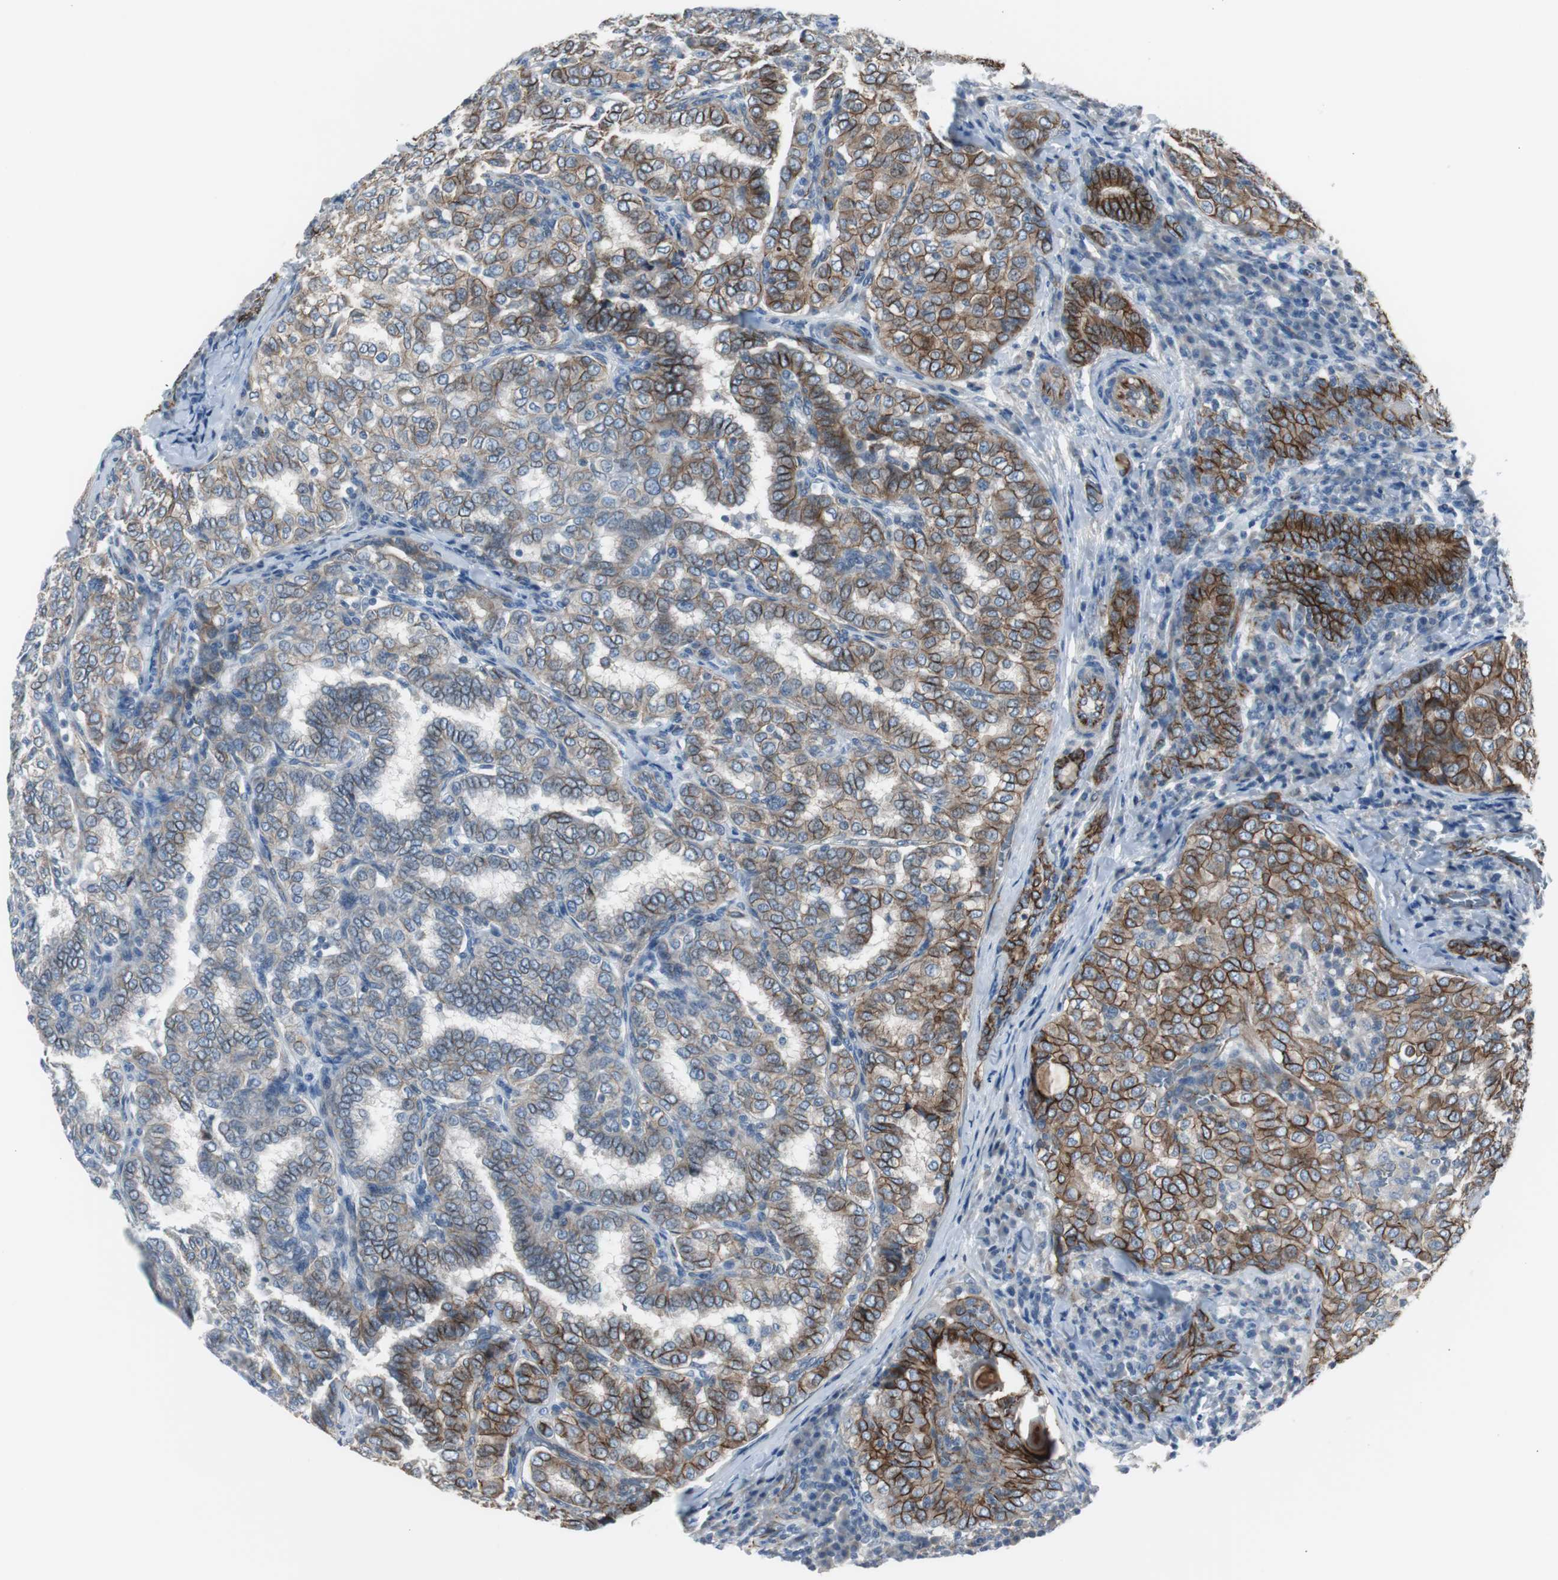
{"staining": {"intensity": "strong", "quantity": "25%-75%", "location": "cytoplasmic/membranous"}, "tissue": "thyroid cancer", "cell_type": "Tumor cells", "image_type": "cancer", "snomed": [{"axis": "morphology", "description": "Papillary adenocarcinoma, NOS"}, {"axis": "topography", "description": "Thyroid gland"}], "caption": "The immunohistochemical stain labels strong cytoplasmic/membranous positivity in tumor cells of thyroid cancer (papillary adenocarcinoma) tissue.", "gene": "STXBP4", "patient": {"sex": "female", "age": 30}}